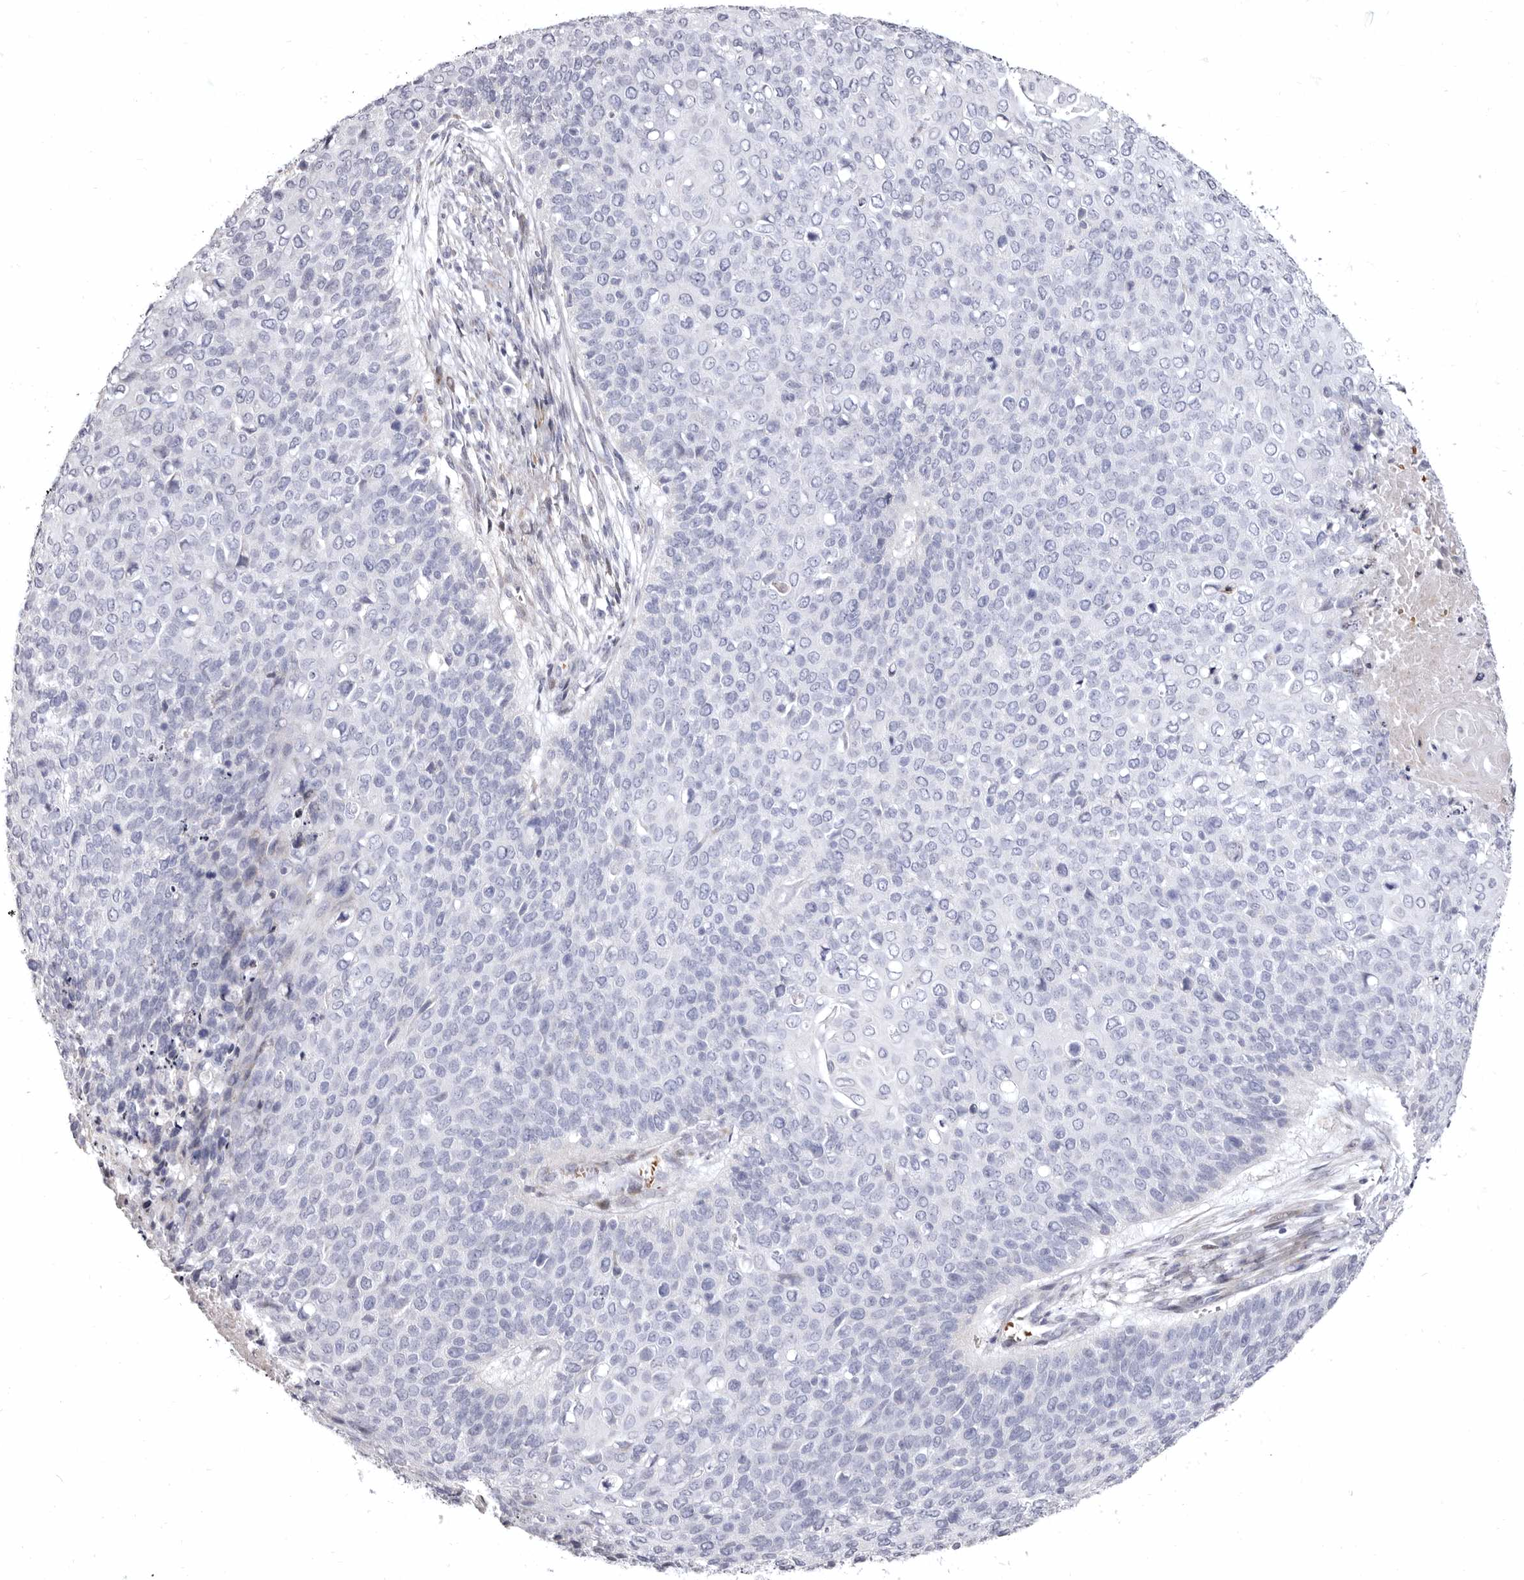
{"staining": {"intensity": "negative", "quantity": "none", "location": "none"}, "tissue": "cervical cancer", "cell_type": "Tumor cells", "image_type": "cancer", "snomed": [{"axis": "morphology", "description": "Squamous cell carcinoma, NOS"}, {"axis": "topography", "description": "Cervix"}], "caption": "Cervical cancer was stained to show a protein in brown. There is no significant positivity in tumor cells.", "gene": "AIDA", "patient": {"sex": "female", "age": 39}}